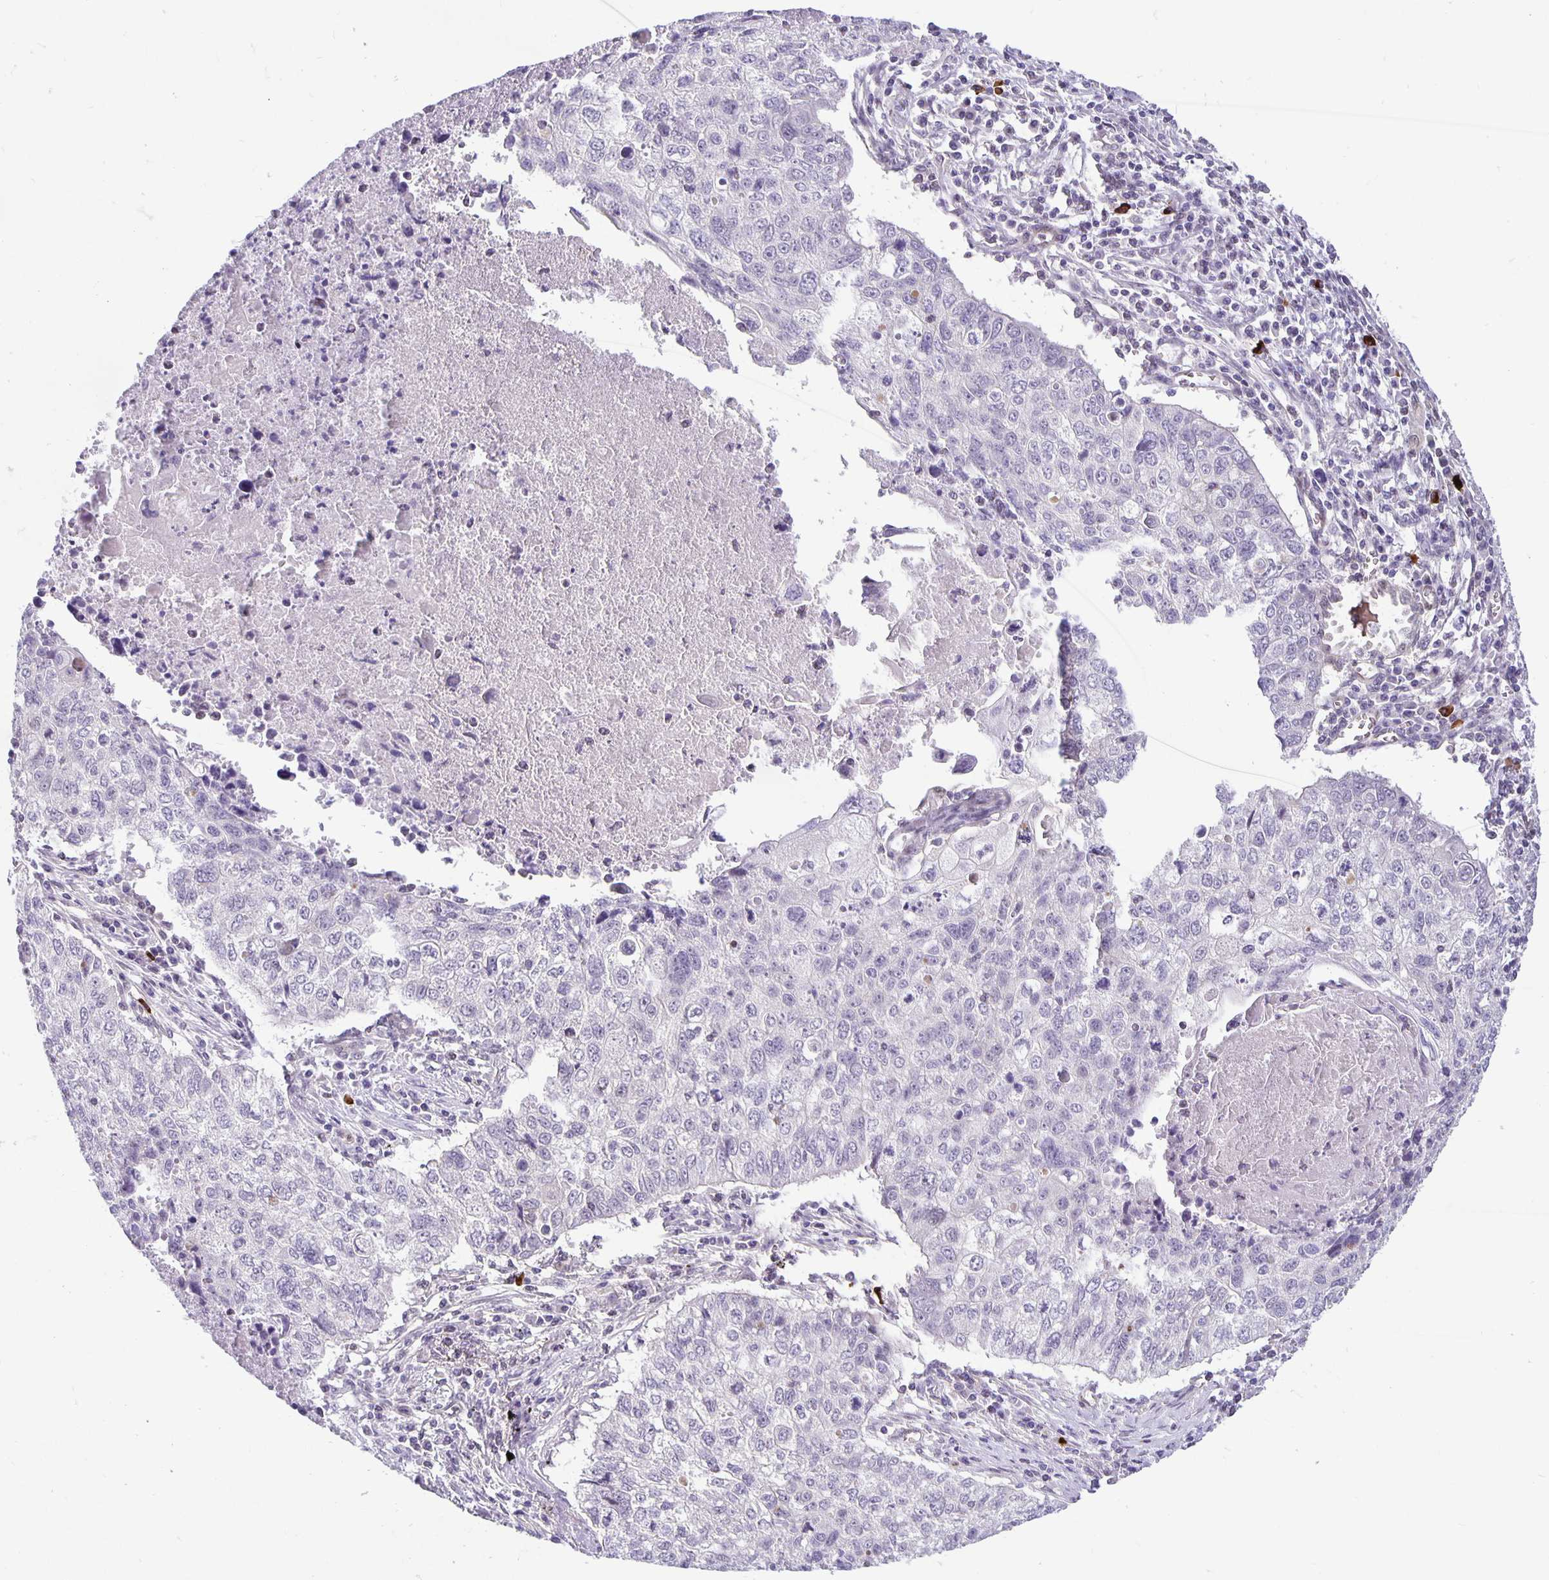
{"staining": {"intensity": "negative", "quantity": "none", "location": "none"}, "tissue": "lung cancer", "cell_type": "Tumor cells", "image_type": "cancer", "snomed": [{"axis": "morphology", "description": "Normal morphology"}, {"axis": "morphology", "description": "Aneuploidy"}, {"axis": "morphology", "description": "Squamous cell carcinoma, NOS"}, {"axis": "topography", "description": "Lymph node"}, {"axis": "topography", "description": "Lung"}], "caption": "Immunohistochemistry (IHC) of human lung aneuploidy reveals no expression in tumor cells.", "gene": "TAX1BP3", "patient": {"sex": "female", "age": 76}}